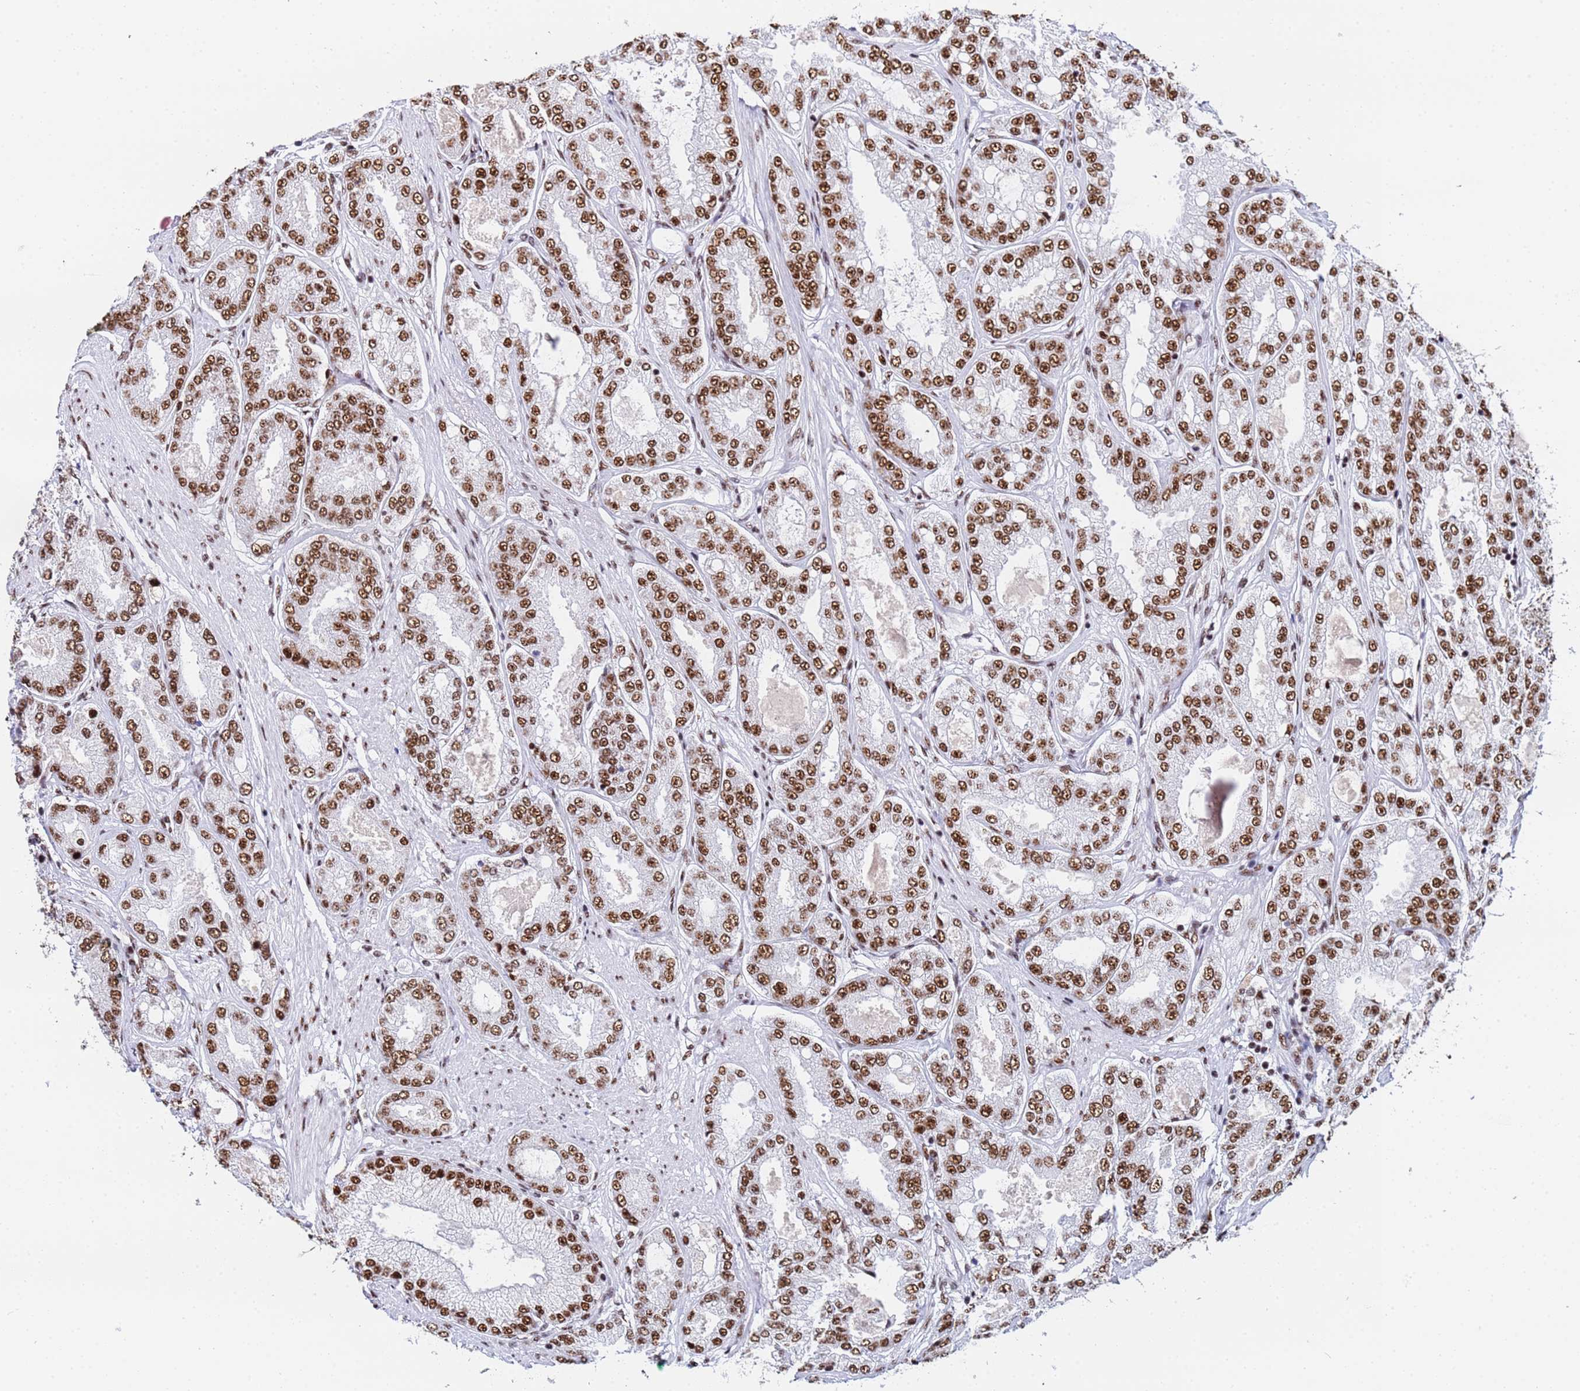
{"staining": {"intensity": "strong", "quantity": ">75%", "location": "nuclear"}, "tissue": "prostate cancer", "cell_type": "Tumor cells", "image_type": "cancer", "snomed": [{"axis": "morphology", "description": "Adenocarcinoma, High grade"}, {"axis": "topography", "description": "Prostate"}], "caption": "Approximately >75% of tumor cells in human prostate cancer (adenocarcinoma (high-grade)) show strong nuclear protein staining as visualized by brown immunohistochemical staining.", "gene": "SNRPA1", "patient": {"sex": "male", "age": 71}}